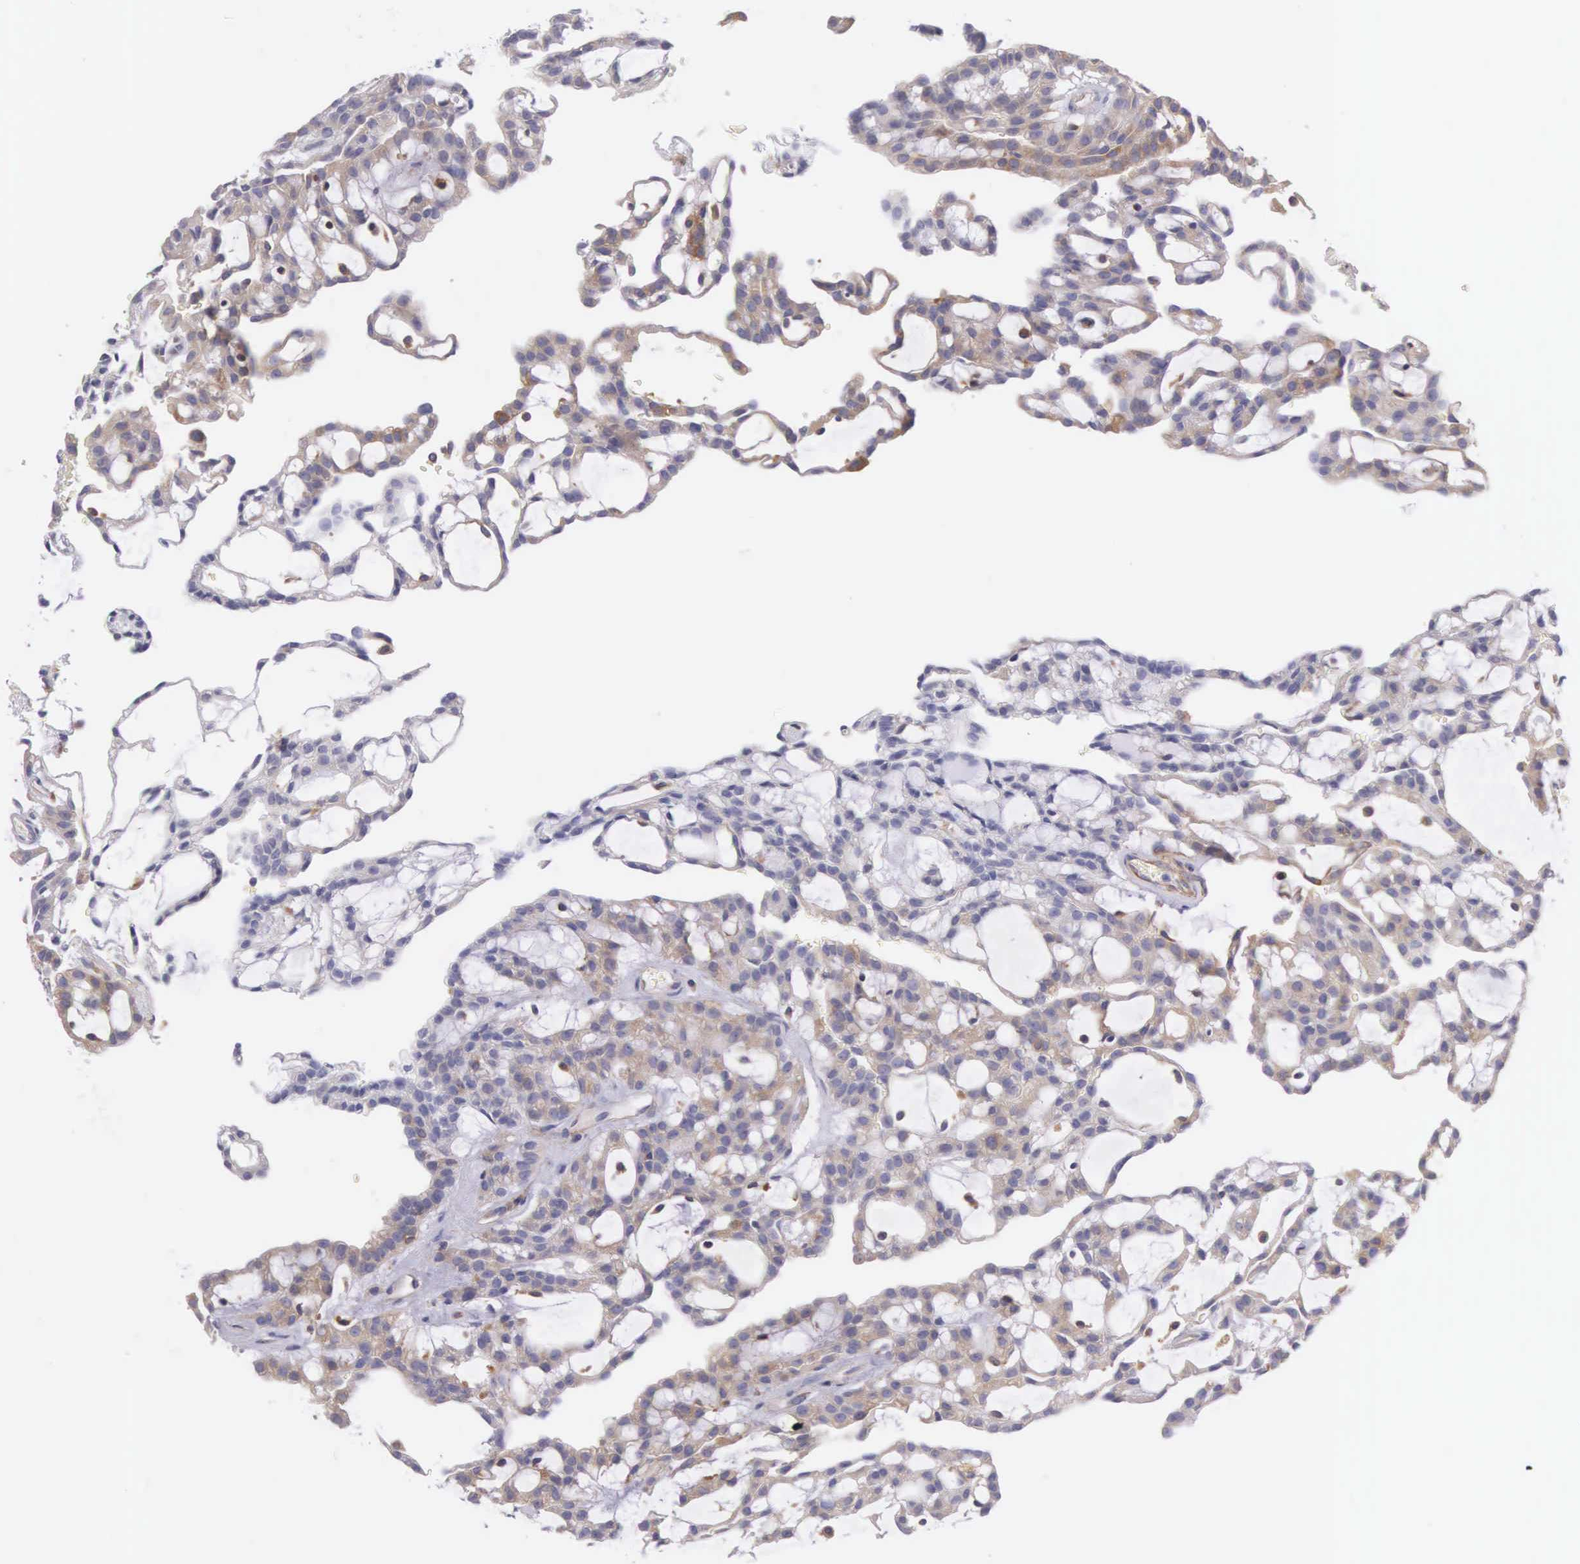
{"staining": {"intensity": "weak", "quantity": "25%-75%", "location": "cytoplasmic/membranous"}, "tissue": "renal cancer", "cell_type": "Tumor cells", "image_type": "cancer", "snomed": [{"axis": "morphology", "description": "Adenocarcinoma, NOS"}, {"axis": "topography", "description": "Kidney"}], "caption": "IHC of human renal cancer exhibits low levels of weak cytoplasmic/membranous positivity in approximately 25%-75% of tumor cells.", "gene": "OSBPL3", "patient": {"sex": "male", "age": 63}}